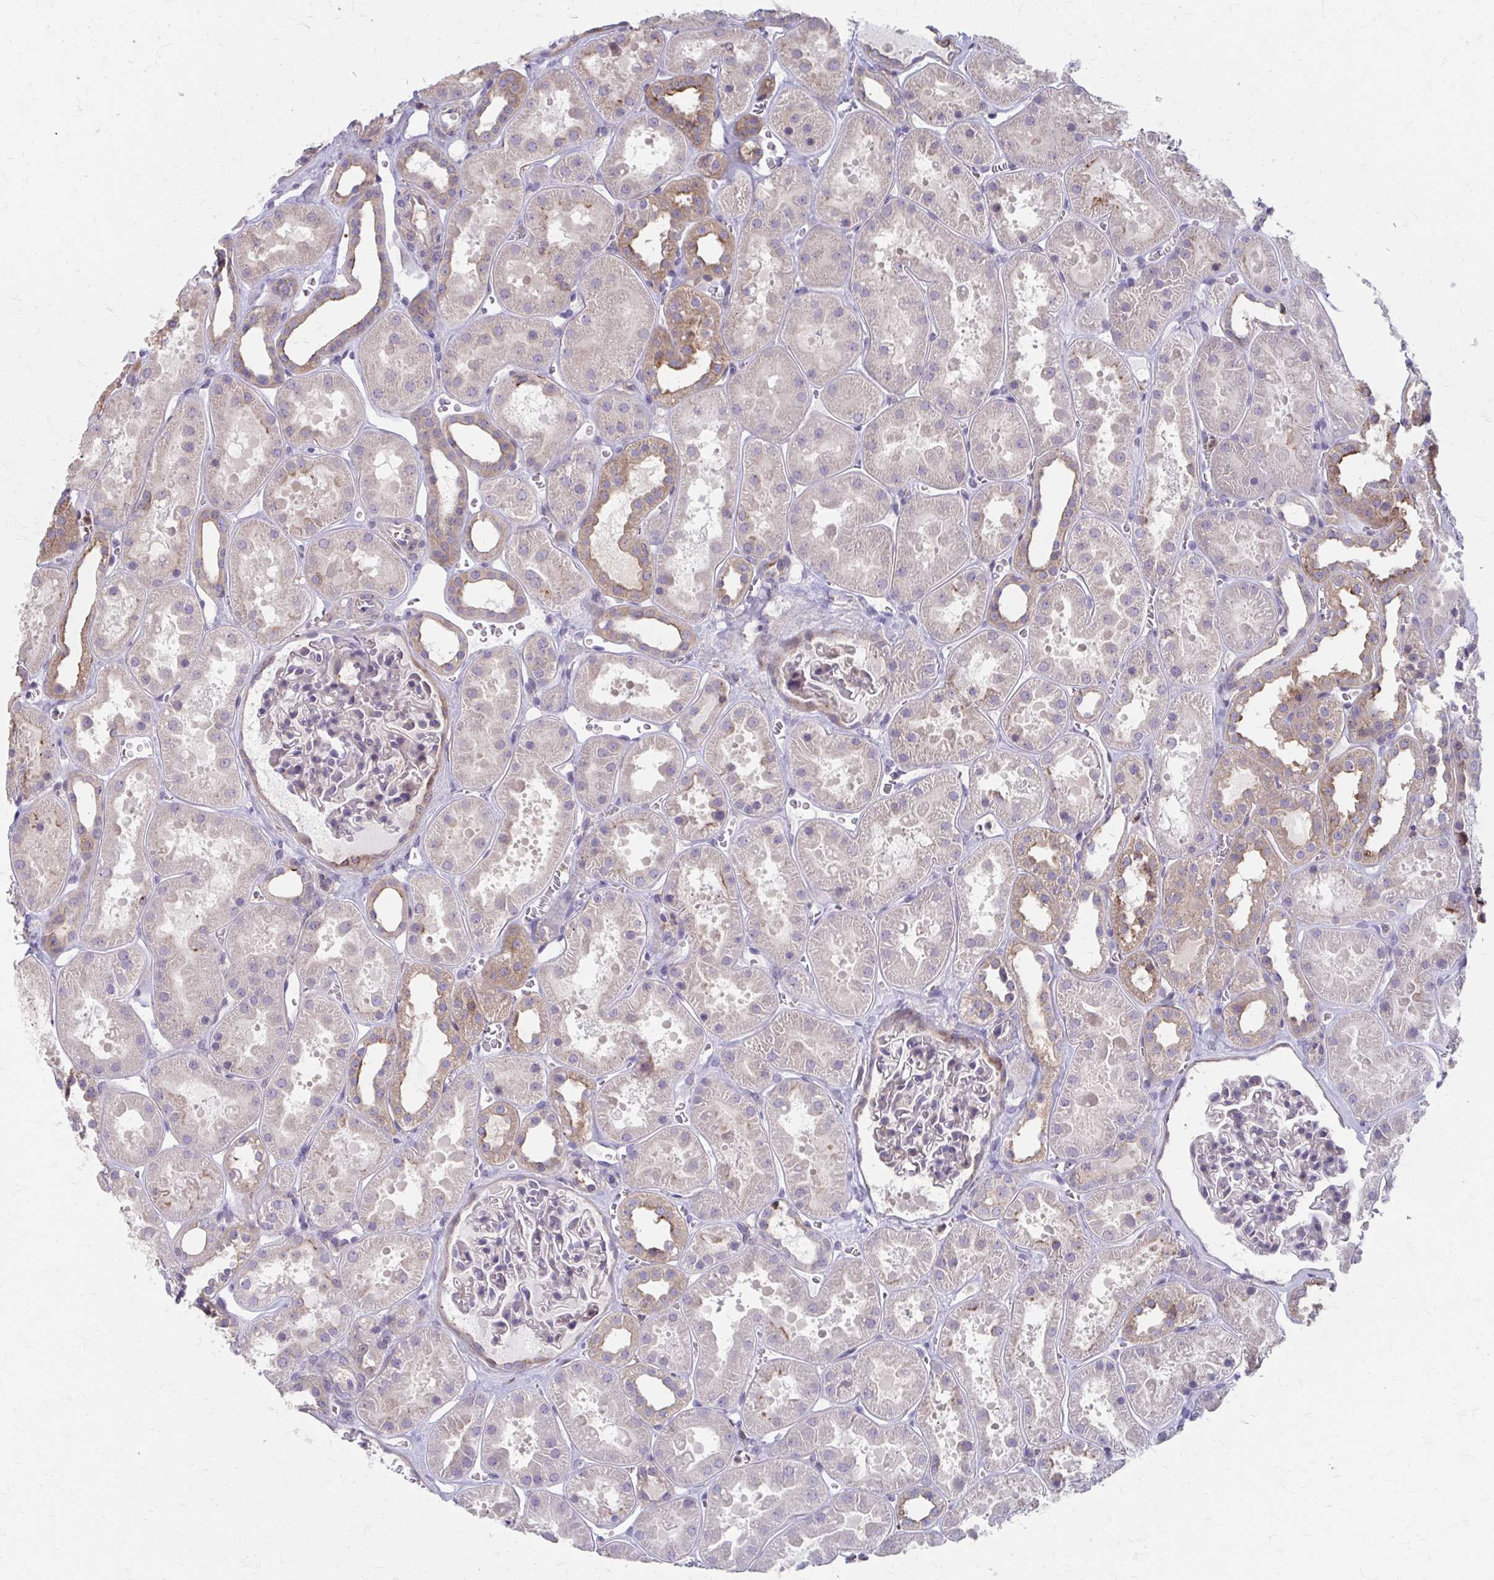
{"staining": {"intensity": "negative", "quantity": "none", "location": "none"}, "tissue": "kidney", "cell_type": "Cells in glomeruli", "image_type": "normal", "snomed": [{"axis": "morphology", "description": "Normal tissue, NOS"}, {"axis": "topography", "description": "Kidney"}], "caption": "Immunohistochemistry (IHC) histopathology image of normal kidney stained for a protein (brown), which shows no positivity in cells in glomeruli.", "gene": "MMP14", "patient": {"sex": "female", "age": 41}}